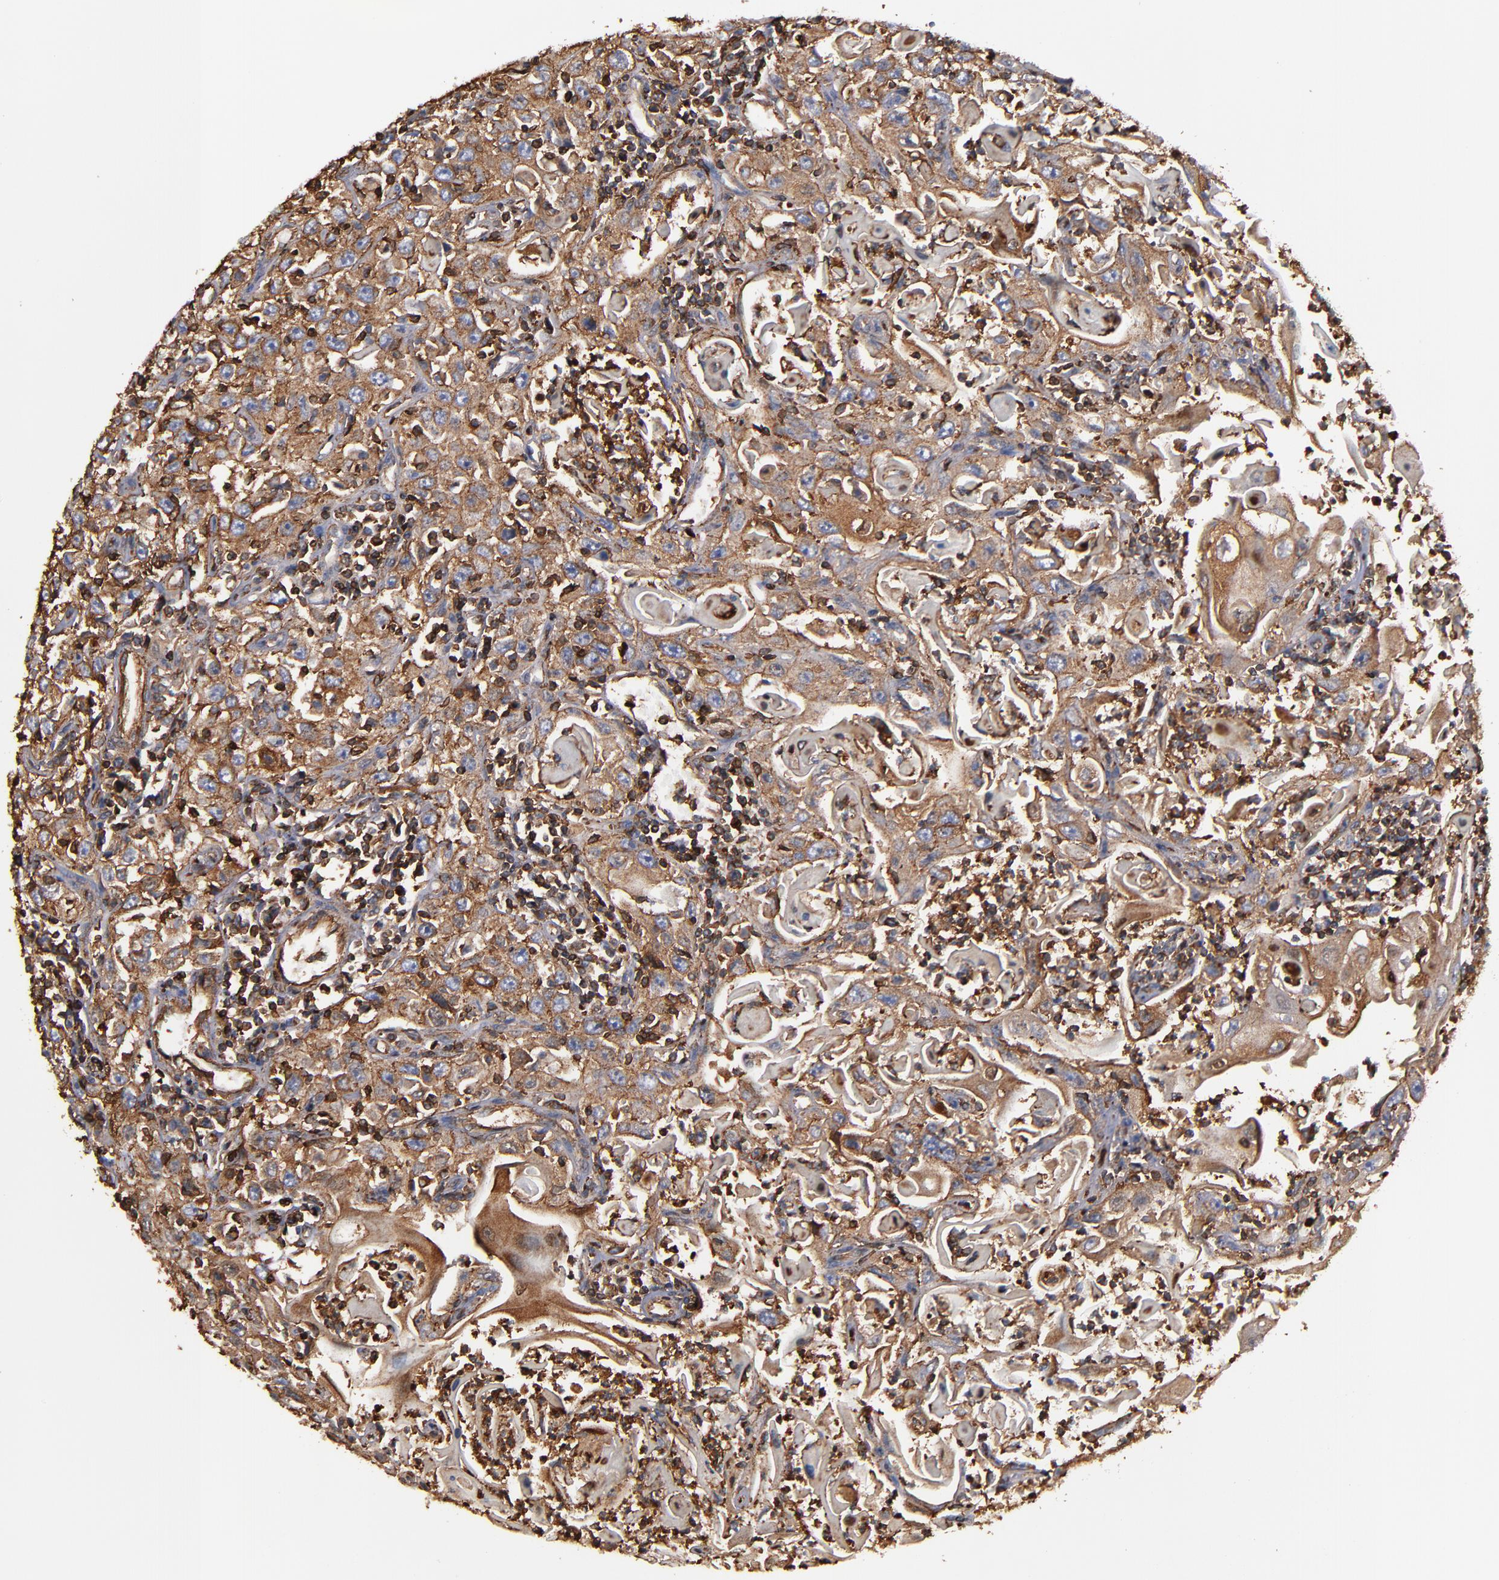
{"staining": {"intensity": "weak", "quantity": ">75%", "location": "cytoplasmic/membranous"}, "tissue": "head and neck cancer", "cell_type": "Tumor cells", "image_type": "cancer", "snomed": [{"axis": "morphology", "description": "Squamous cell carcinoma, NOS"}, {"axis": "topography", "description": "Oral tissue"}, {"axis": "topography", "description": "Head-Neck"}], "caption": "Immunohistochemistry micrograph of neoplastic tissue: head and neck cancer (squamous cell carcinoma) stained using immunohistochemistry demonstrates low levels of weak protein expression localized specifically in the cytoplasmic/membranous of tumor cells, appearing as a cytoplasmic/membranous brown color.", "gene": "ACTN4", "patient": {"sex": "female", "age": 76}}